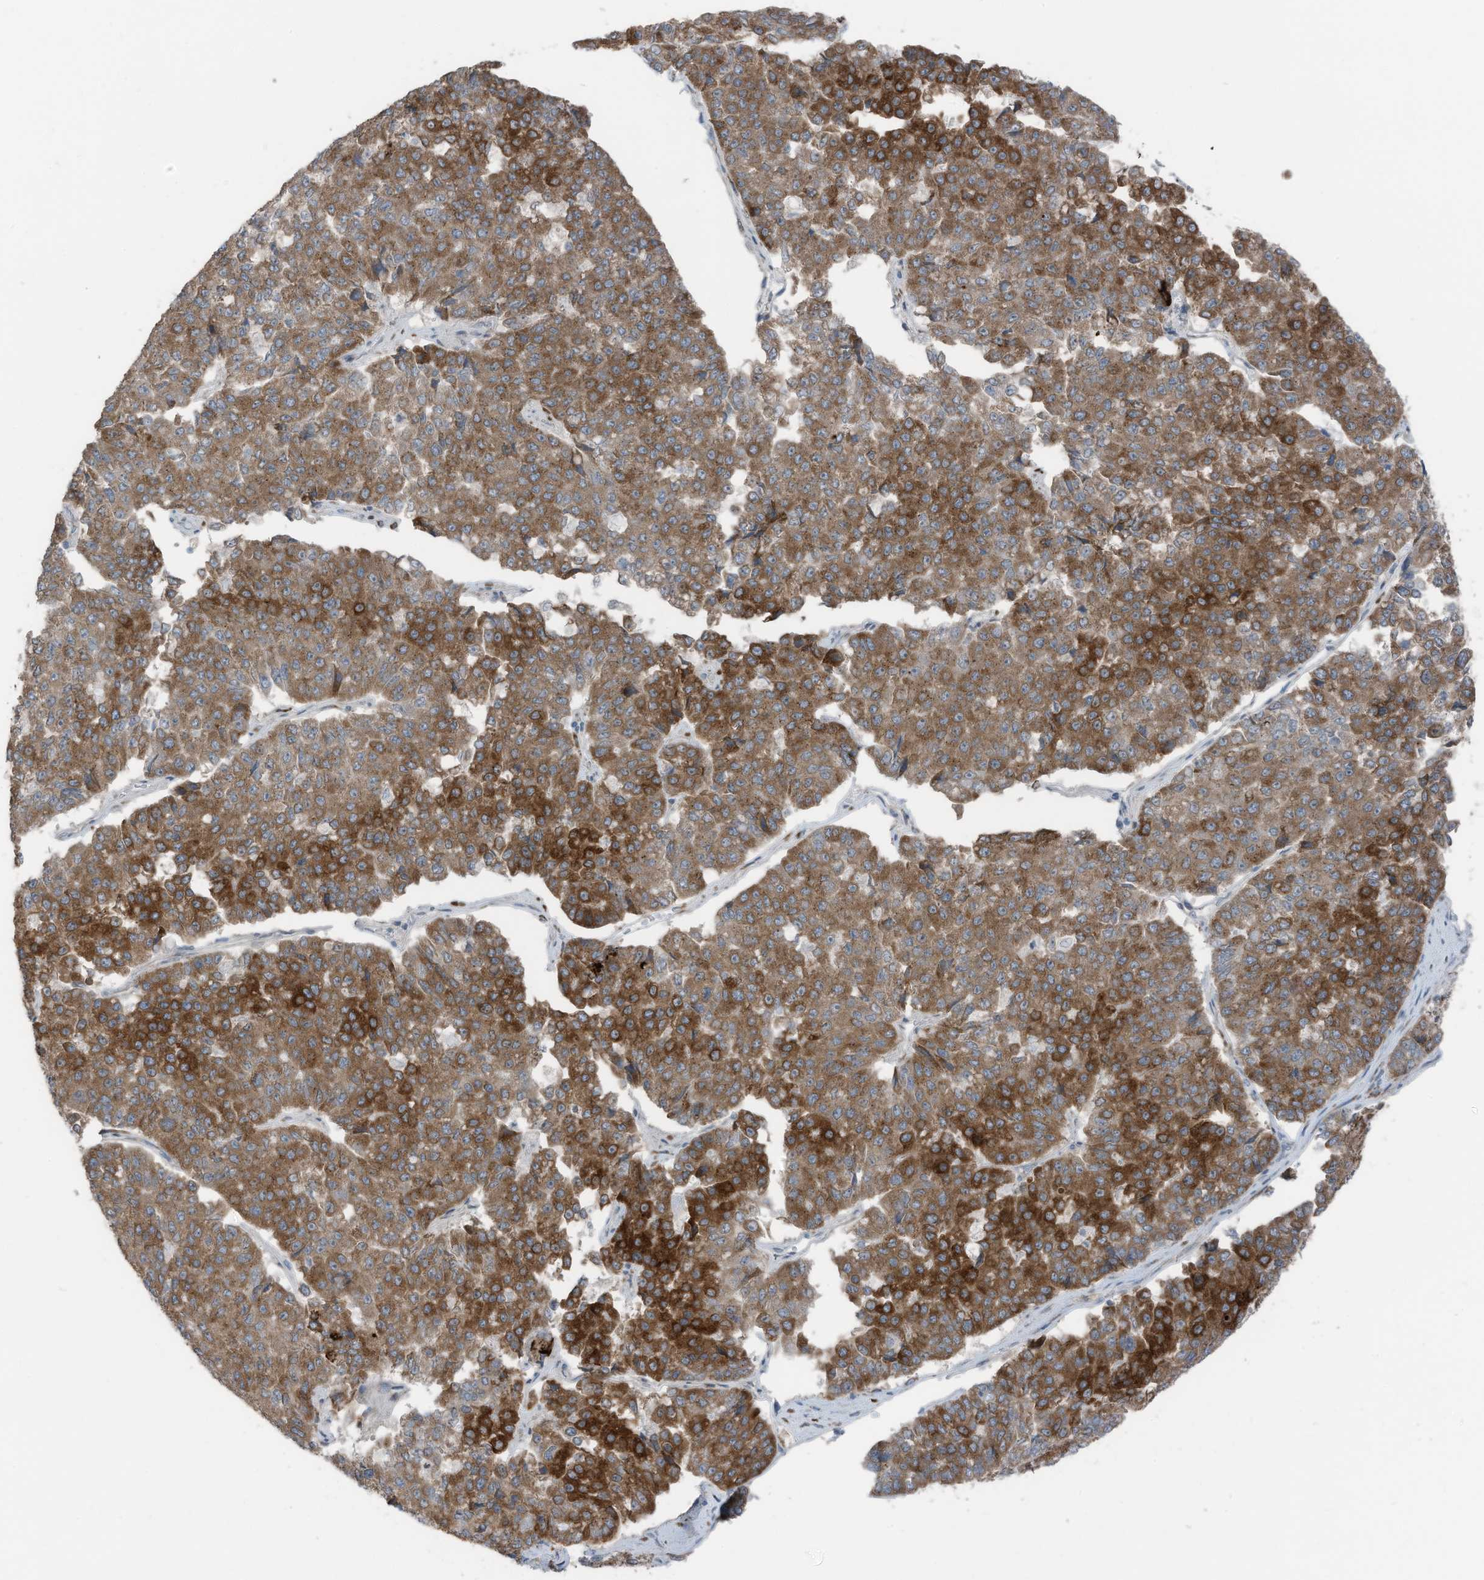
{"staining": {"intensity": "strong", "quantity": ">75%", "location": "cytoplasmic/membranous"}, "tissue": "pancreatic cancer", "cell_type": "Tumor cells", "image_type": "cancer", "snomed": [{"axis": "morphology", "description": "Adenocarcinoma, NOS"}, {"axis": "topography", "description": "Pancreas"}], "caption": "Protein expression analysis of pancreatic adenocarcinoma displays strong cytoplasmic/membranous staining in approximately >75% of tumor cells.", "gene": "ARHGEF33", "patient": {"sex": "male", "age": 50}}